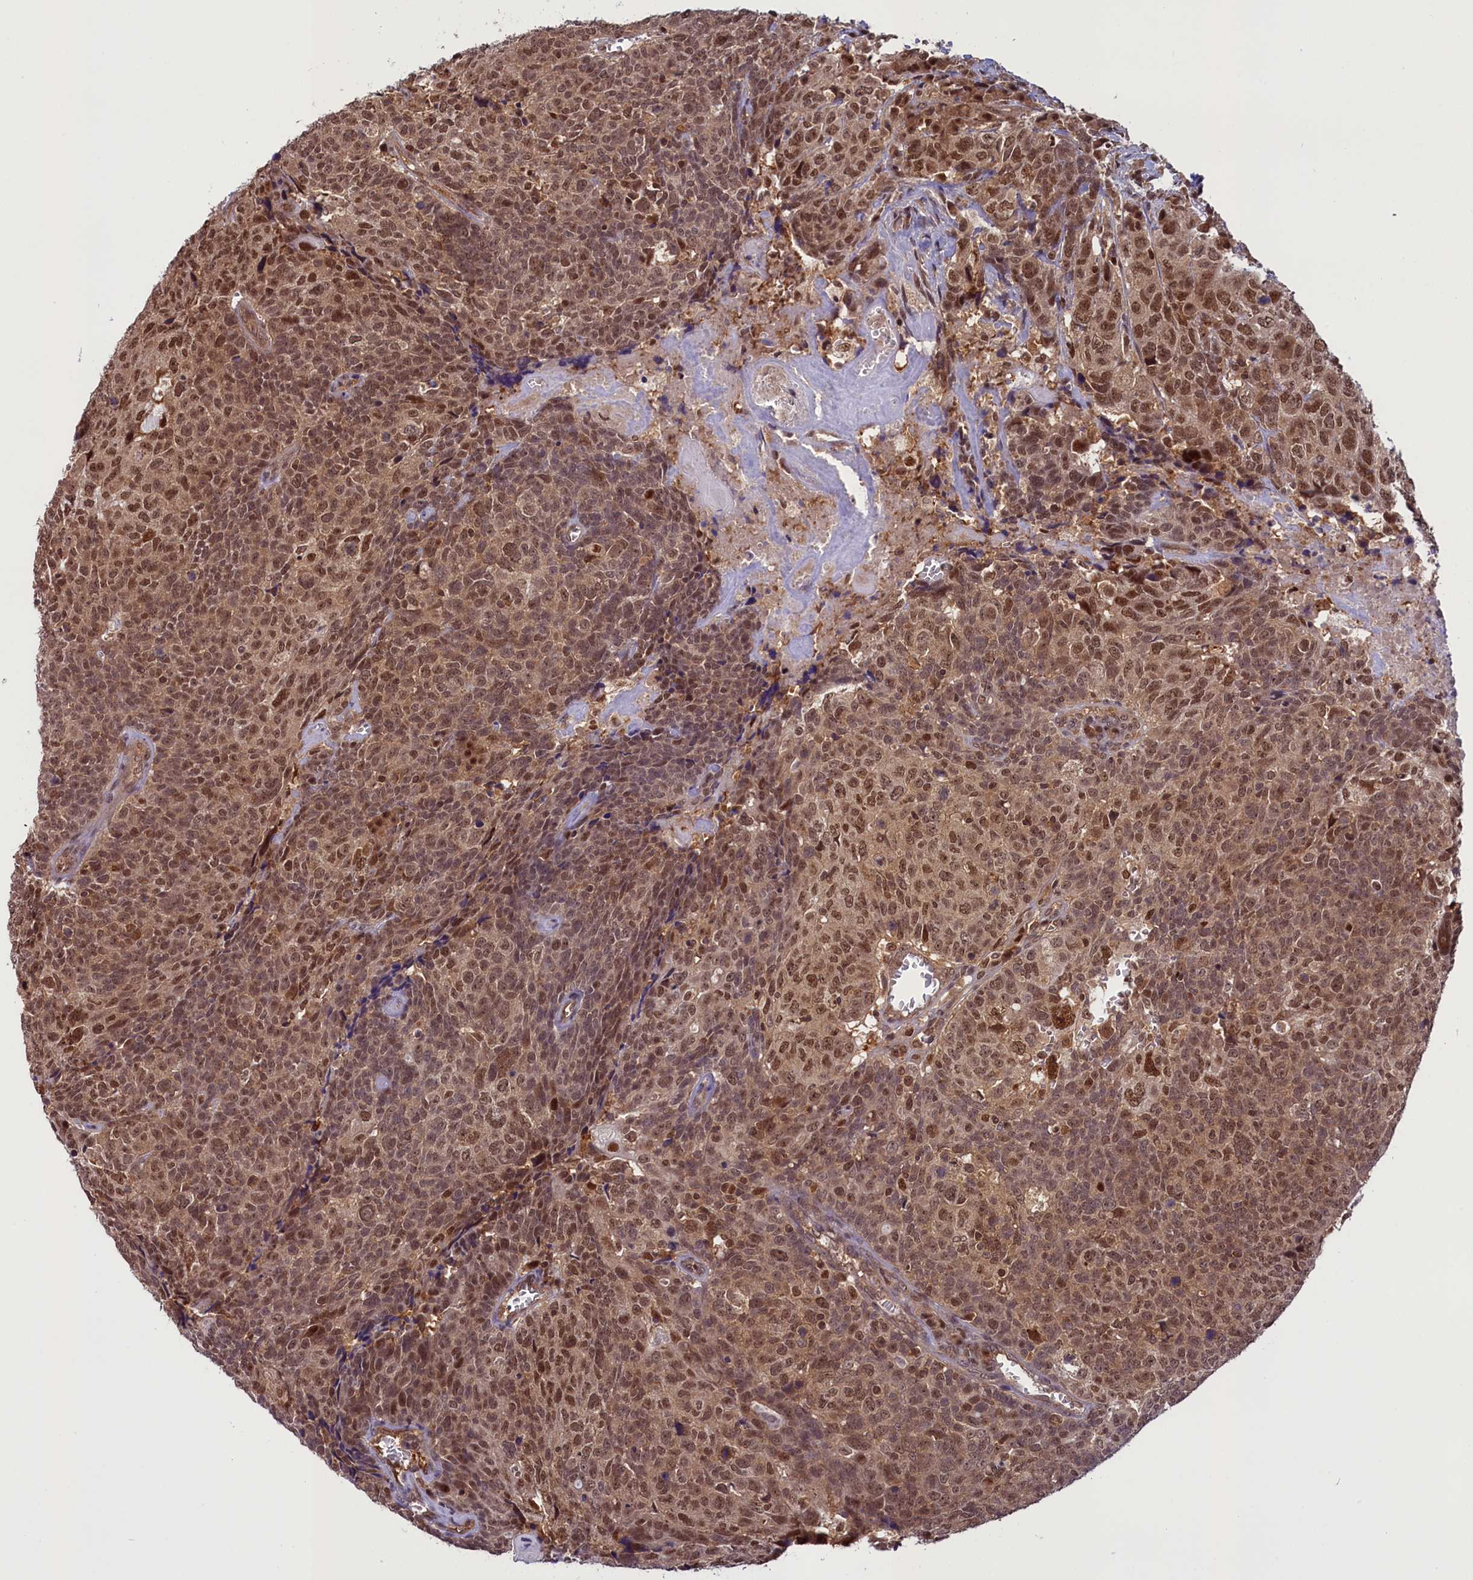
{"staining": {"intensity": "moderate", "quantity": ">75%", "location": "cytoplasmic/membranous,nuclear"}, "tissue": "head and neck cancer", "cell_type": "Tumor cells", "image_type": "cancer", "snomed": [{"axis": "morphology", "description": "Squamous cell carcinoma, NOS"}, {"axis": "topography", "description": "Head-Neck"}], "caption": "Squamous cell carcinoma (head and neck) stained with immunohistochemistry exhibits moderate cytoplasmic/membranous and nuclear expression in approximately >75% of tumor cells.", "gene": "SLC7A6OS", "patient": {"sex": "male", "age": 66}}